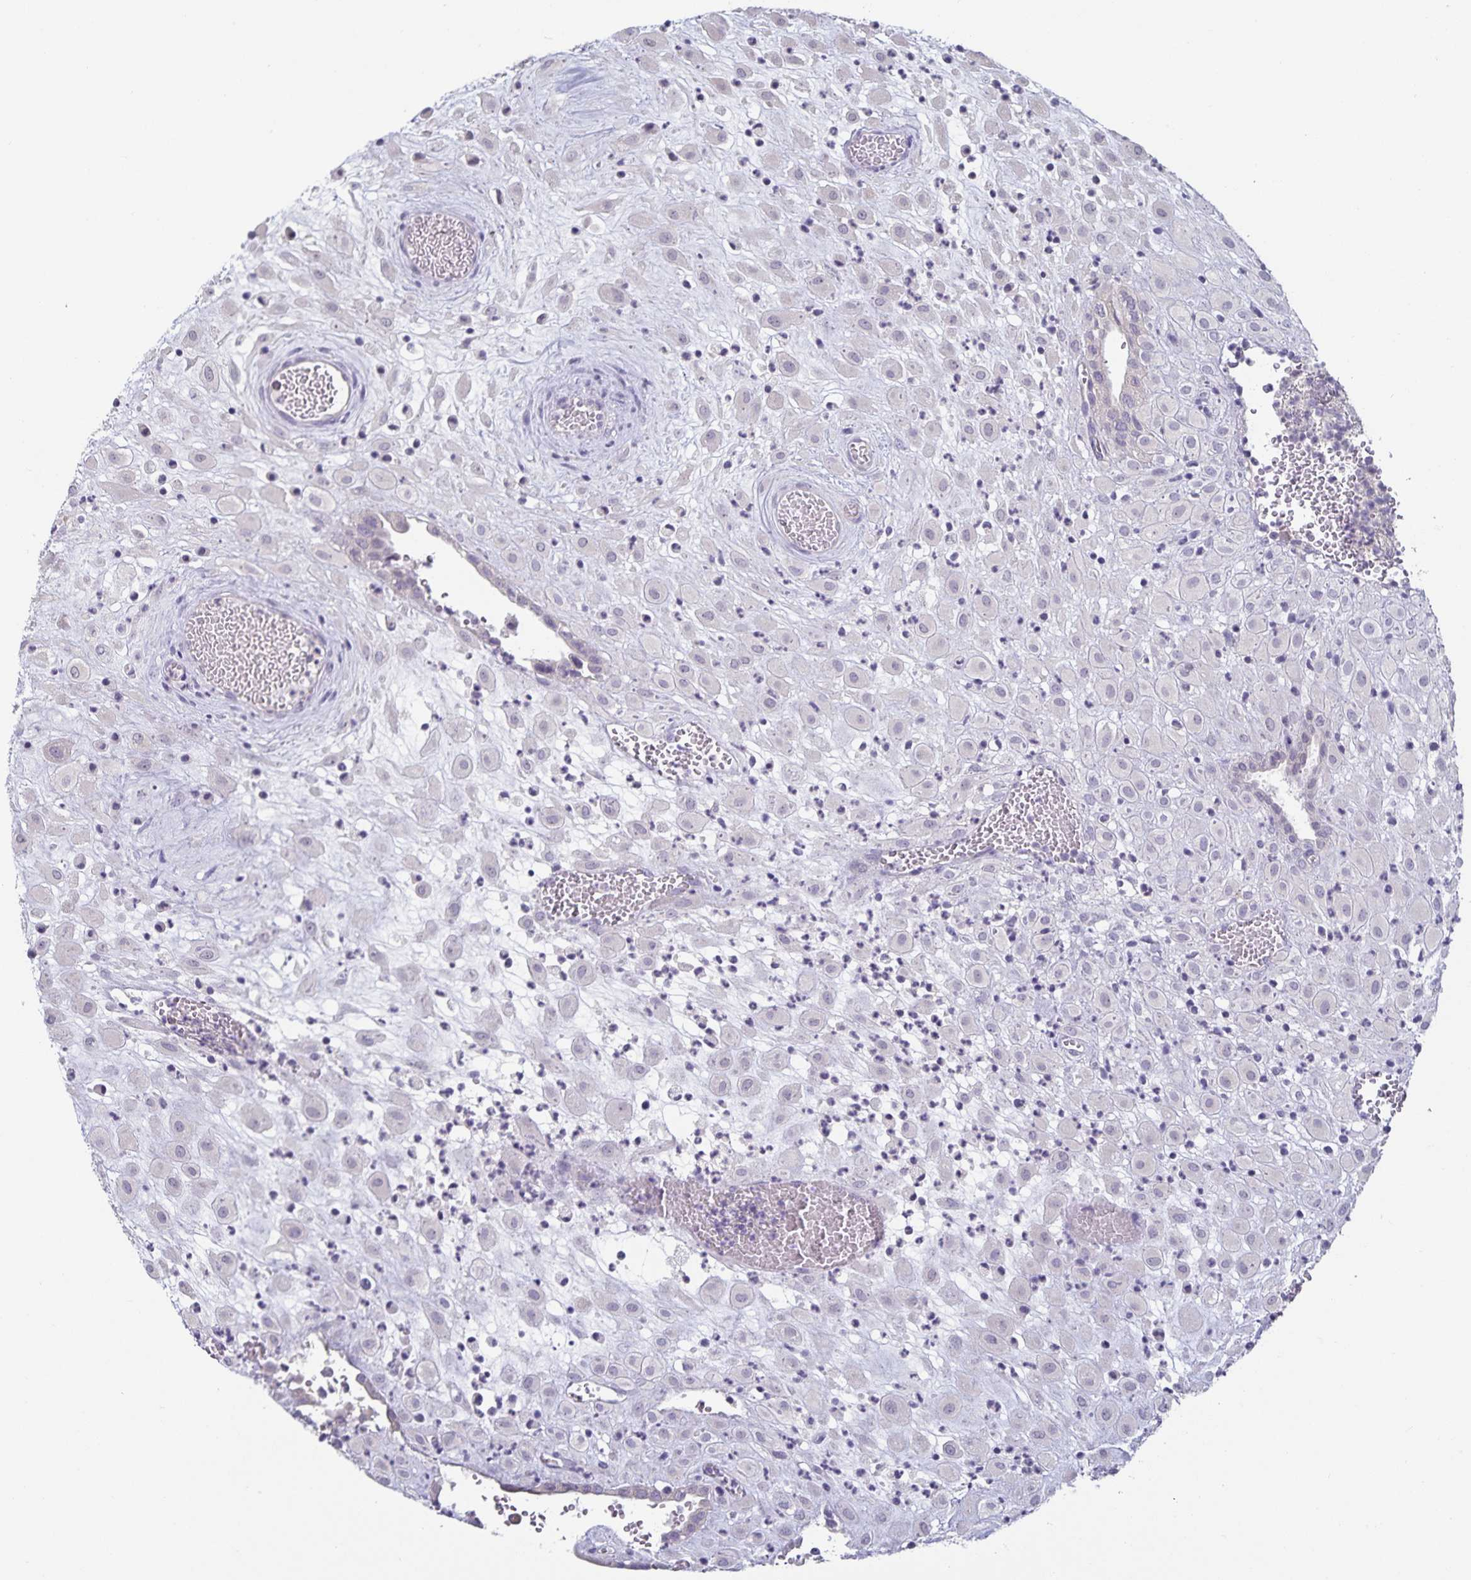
{"staining": {"intensity": "negative", "quantity": "none", "location": "none"}, "tissue": "placenta", "cell_type": "Decidual cells", "image_type": "normal", "snomed": [{"axis": "morphology", "description": "Normal tissue, NOS"}, {"axis": "topography", "description": "Placenta"}], "caption": "IHC micrograph of normal placenta stained for a protein (brown), which exhibits no staining in decidual cells. Nuclei are stained in blue.", "gene": "DNAH9", "patient": {"sex": "female", "age": 24}}